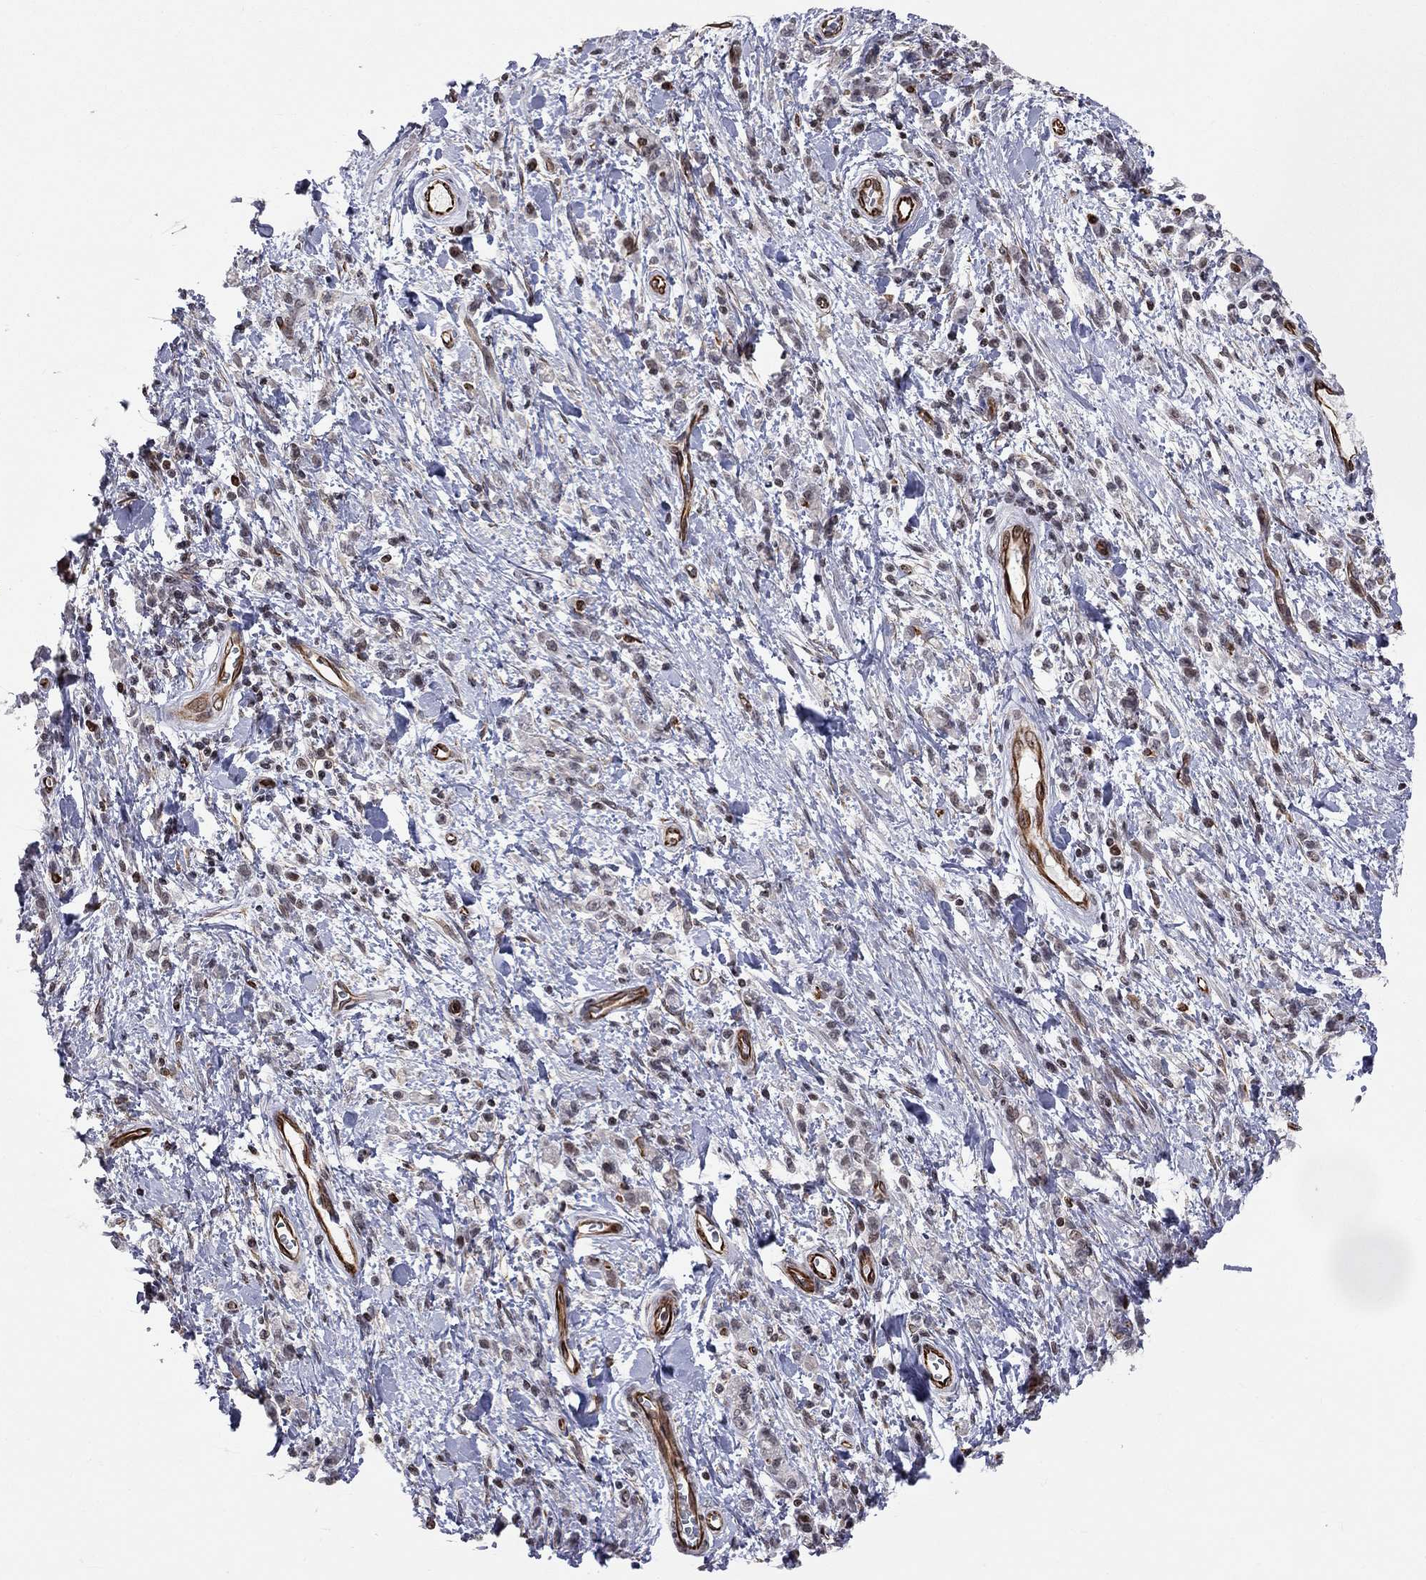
{"staining": {"intensity": "negative", "quantity": "none", "location": "none"}, "tissue": "stomach cancer", "cell_type": "Tumor cells", "image_type": "cancer", "snomed": [{"axis": "morphology", "description": "Adenocarcinoma, NOS"}, {"axis": "topography", "description": "Stomach"}], "caption": "Immunohistochemistry (IHC) photomicrograph of human stomach cancer stained for a protein (brown), which exhibits no positivity in tumor cells. (Brightfield microscopy of DAB IHC at high magnification).", "gene": "MTNR1B", "patient": {"sex": "male", "age": 77}}